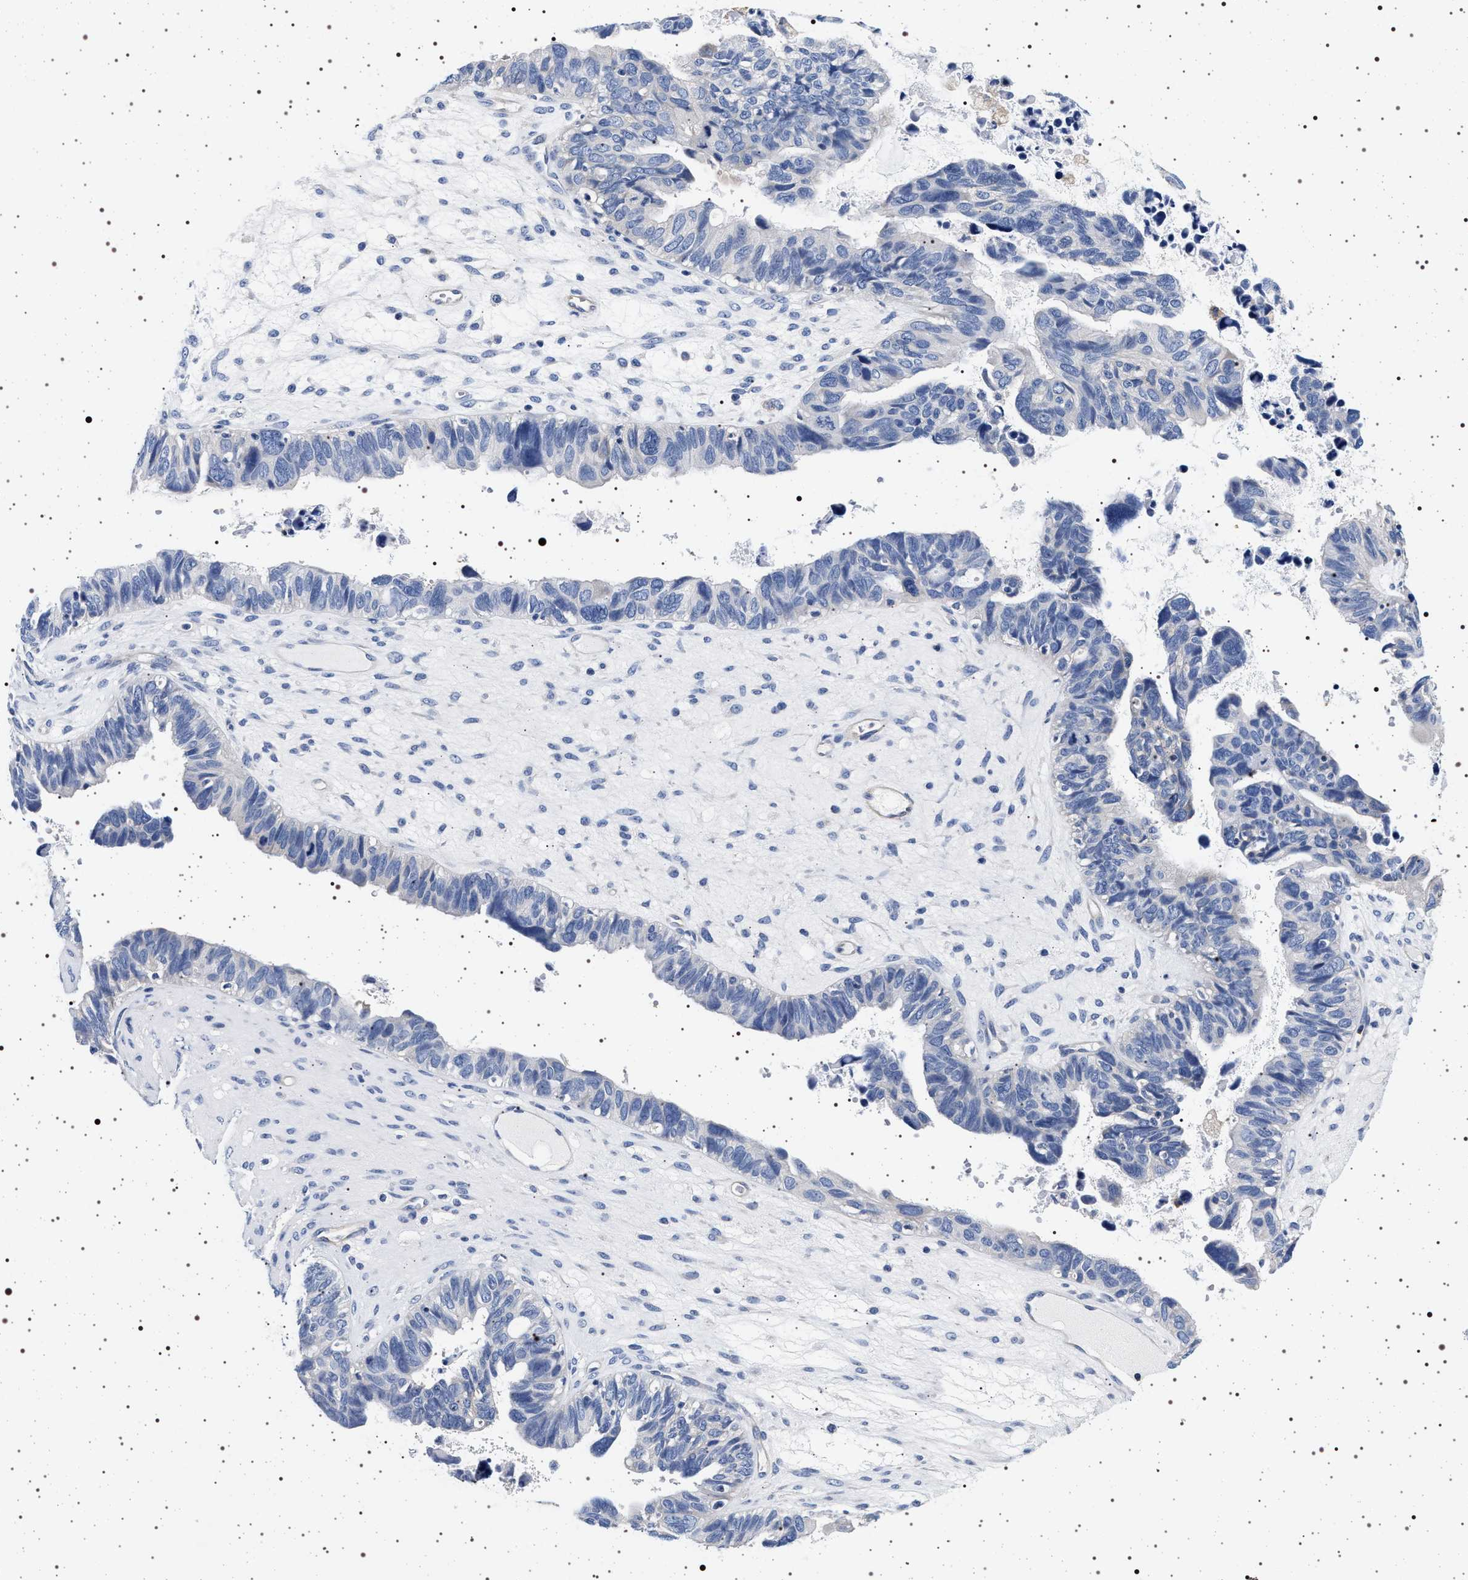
{"staining": {"intensity": "negative", "quantity": "none", "location": "none"}, "tissue": "ovarian cancer", "cell_type": "Tumor cells", "image_type": "cancer", "snomed": [{"axis": "morphology", "description": "Cystadenocarcinoma, serous, NOS"}, {"axis": "topography", "description": "Ovary"}], "caption": "IHC micrograph of neoplastic tissue: ovarian cancer stained with DAB demonstrates no significant protein staining in tumor cells.", "gene": "HSD17B1", "patient": {"sex": "female", "age": 79}}